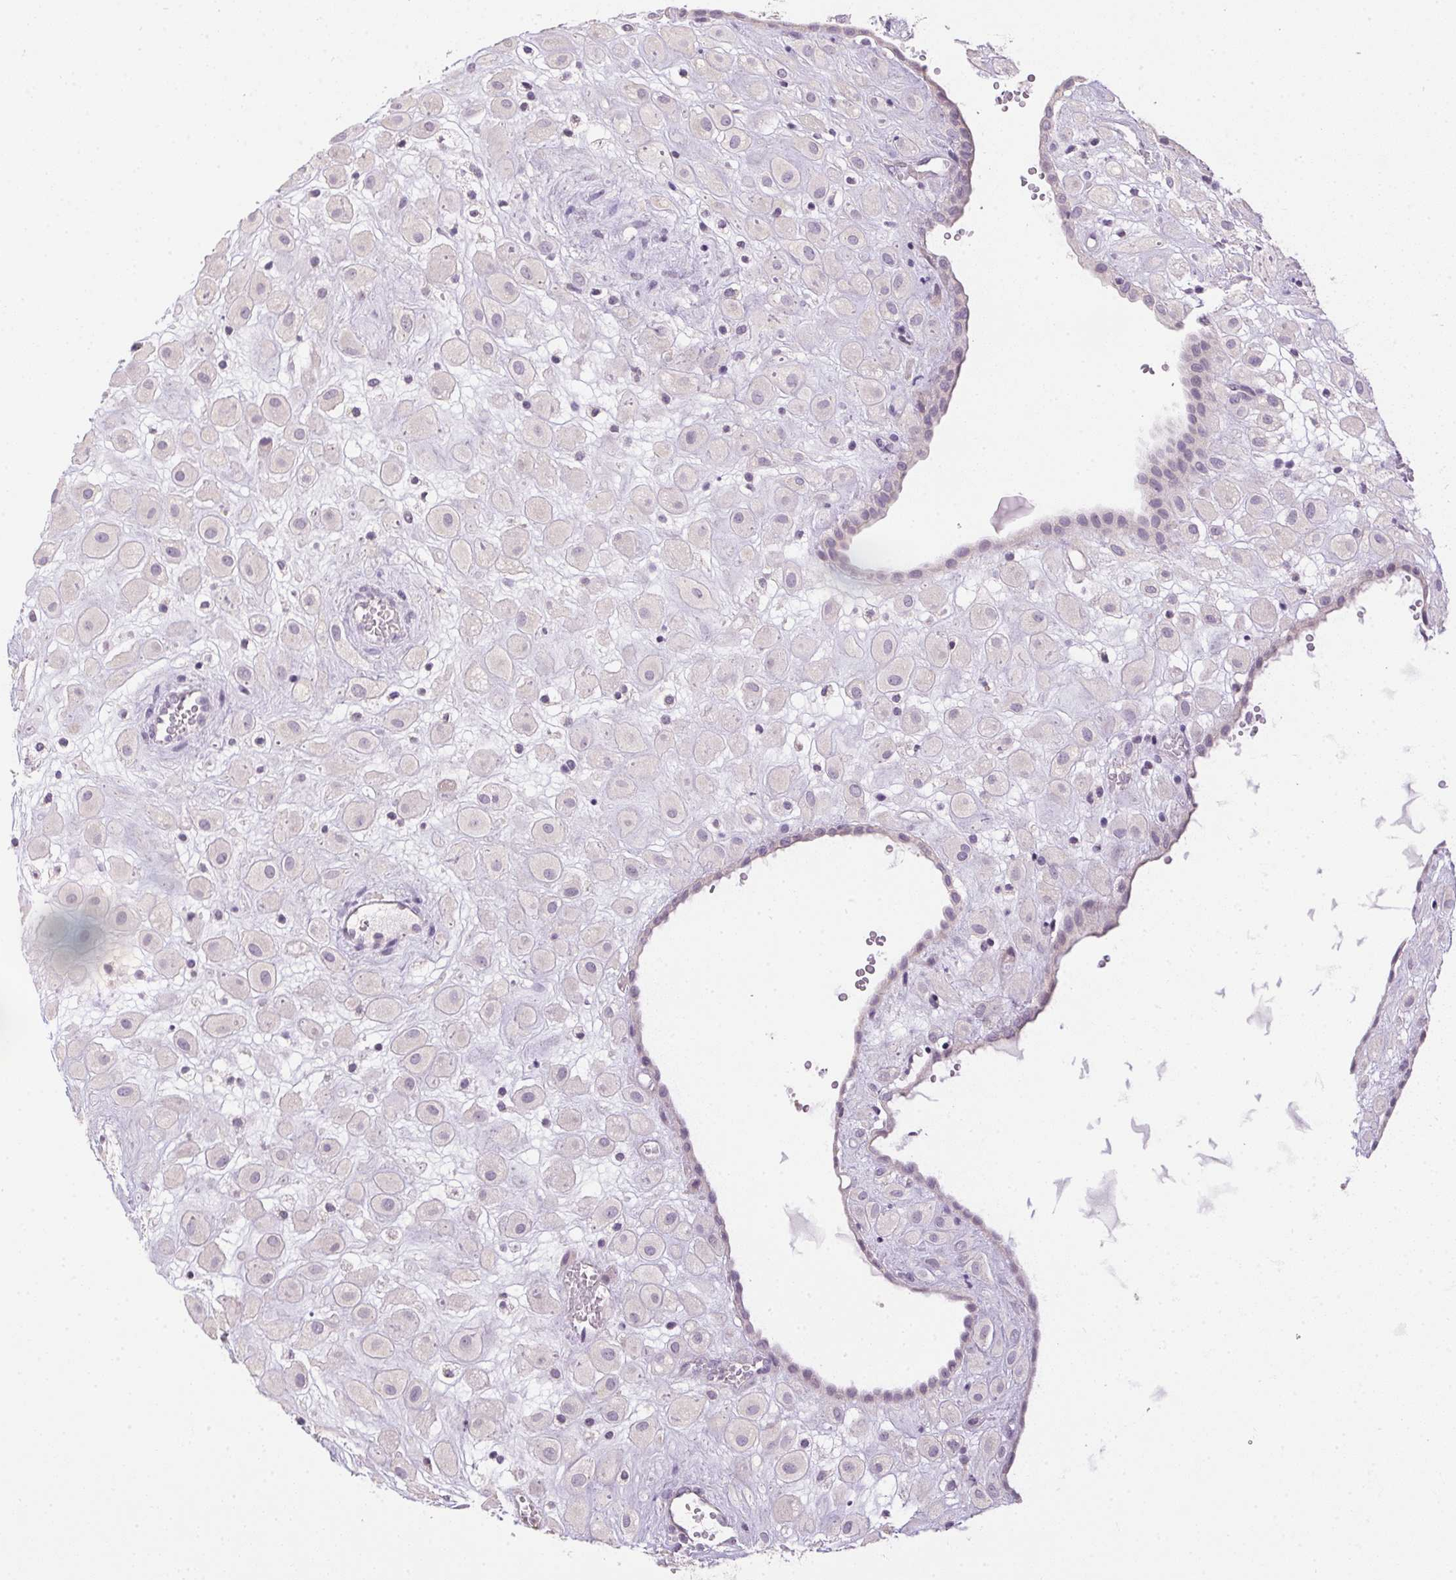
{"staining": {"intensity": "negative", "quantity": "none", "location": "none"}, "tissue": "placenta", "cell_type": "Decidual cells", "image_type": "normal", "snomed": [{"axis": "morphology", "description": "Normal tissue, NOS"}, {"axis": "topography", "description": "Placenta"}], "caption": "Placenta stained for a protein using IHC exhibits no staining decidual cells.", "gene": "SPACA9", "patient": {"sex": "female", "age": 24}}